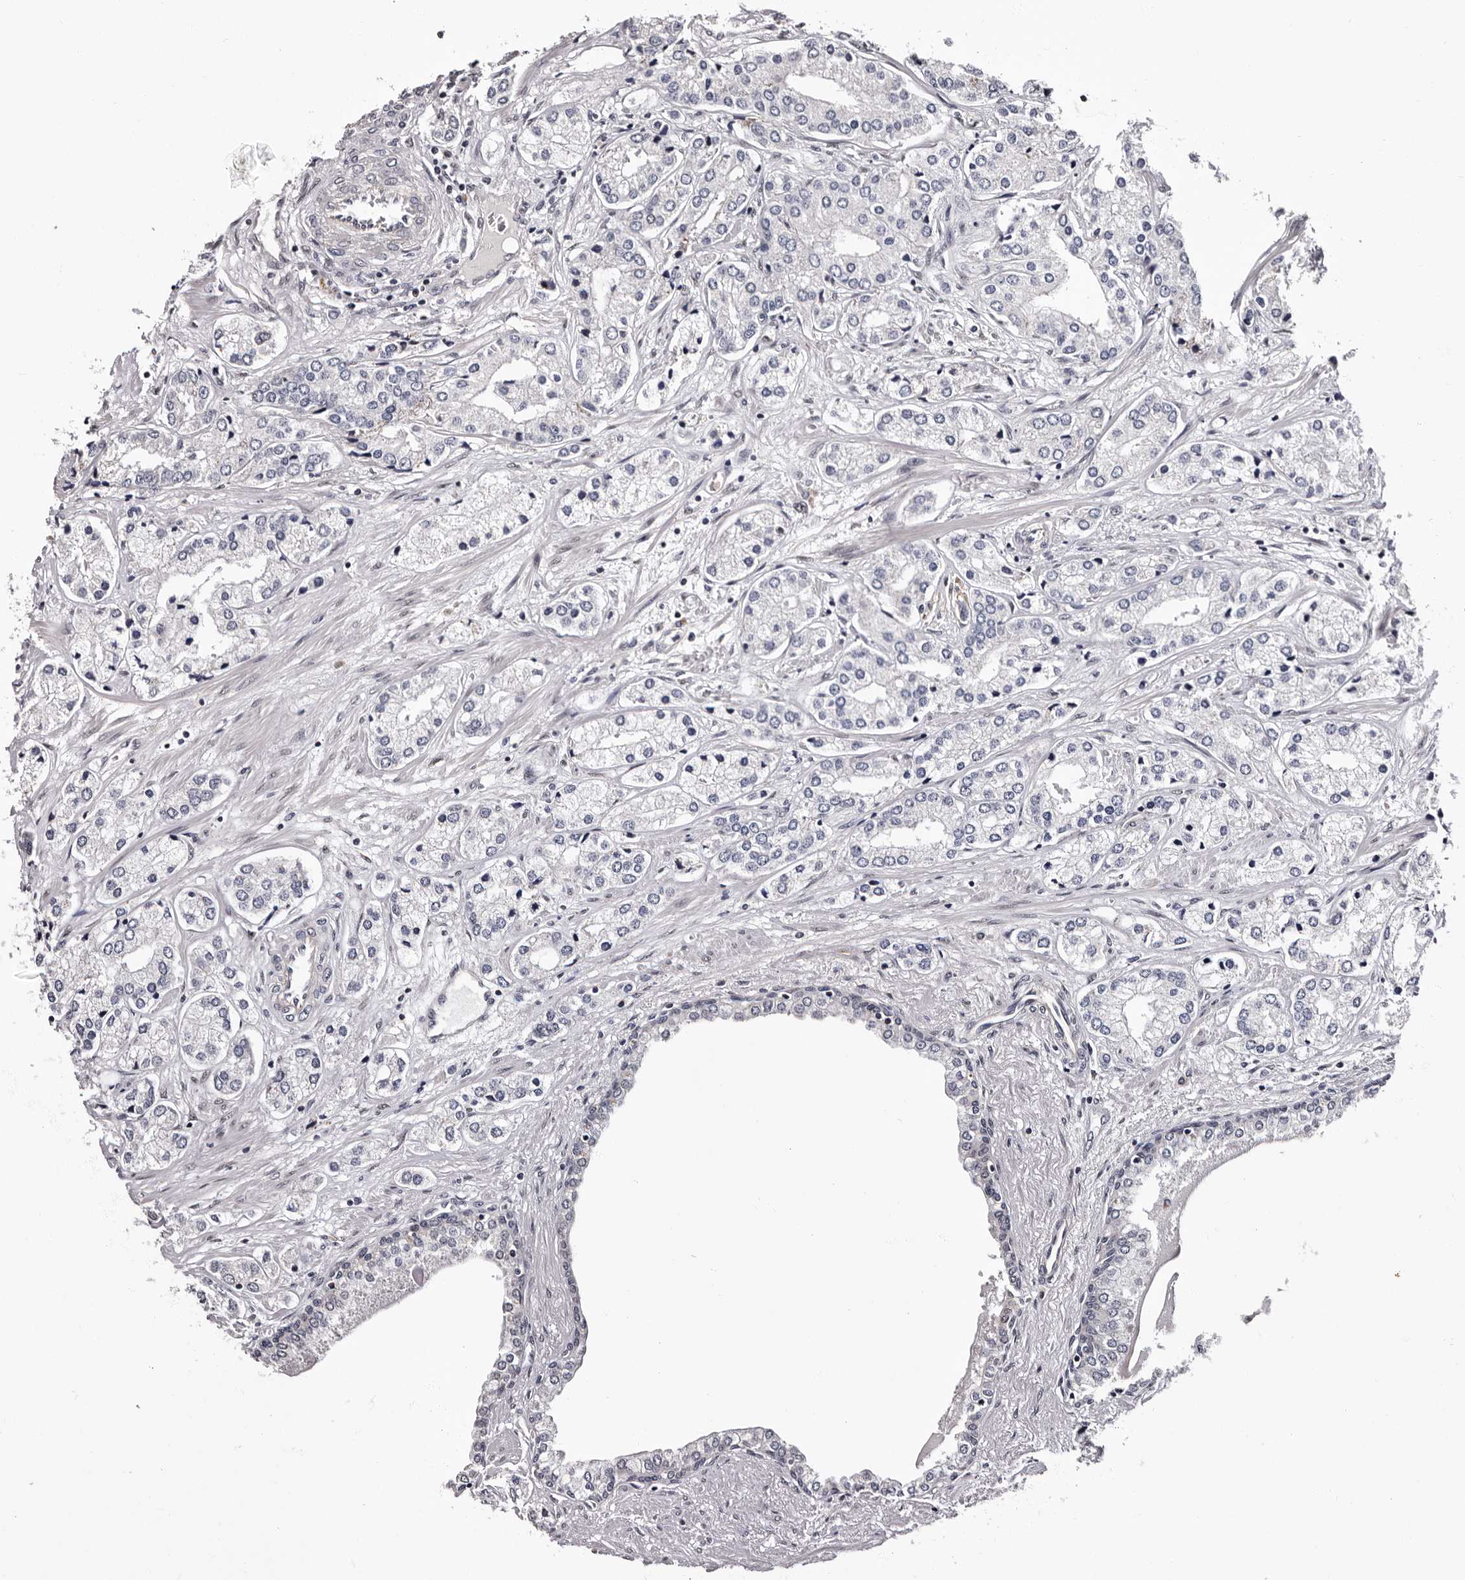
{"staining": {"intensity": "negative", "quantity": "none", "location": "none"}, "tissue": "prostate cancer", "cell_type": "Tumor cells", "image_type": "cancer", "snomed": [{"axis": "morphology", "description": "Adenocarcinoma, High grade"}, {"axis": "topography", "description": "Prostate"}], "caption": "IHC micrograph of neoplastic tissue: human high-grade adenocarcinoma (prostate) stained with DAB (3,3'-diaminobenzidine) exhibits no significant protein expression in tumor cells.", "gene": "GLRX3", "patient": {"sex": "male", "age": 66}}